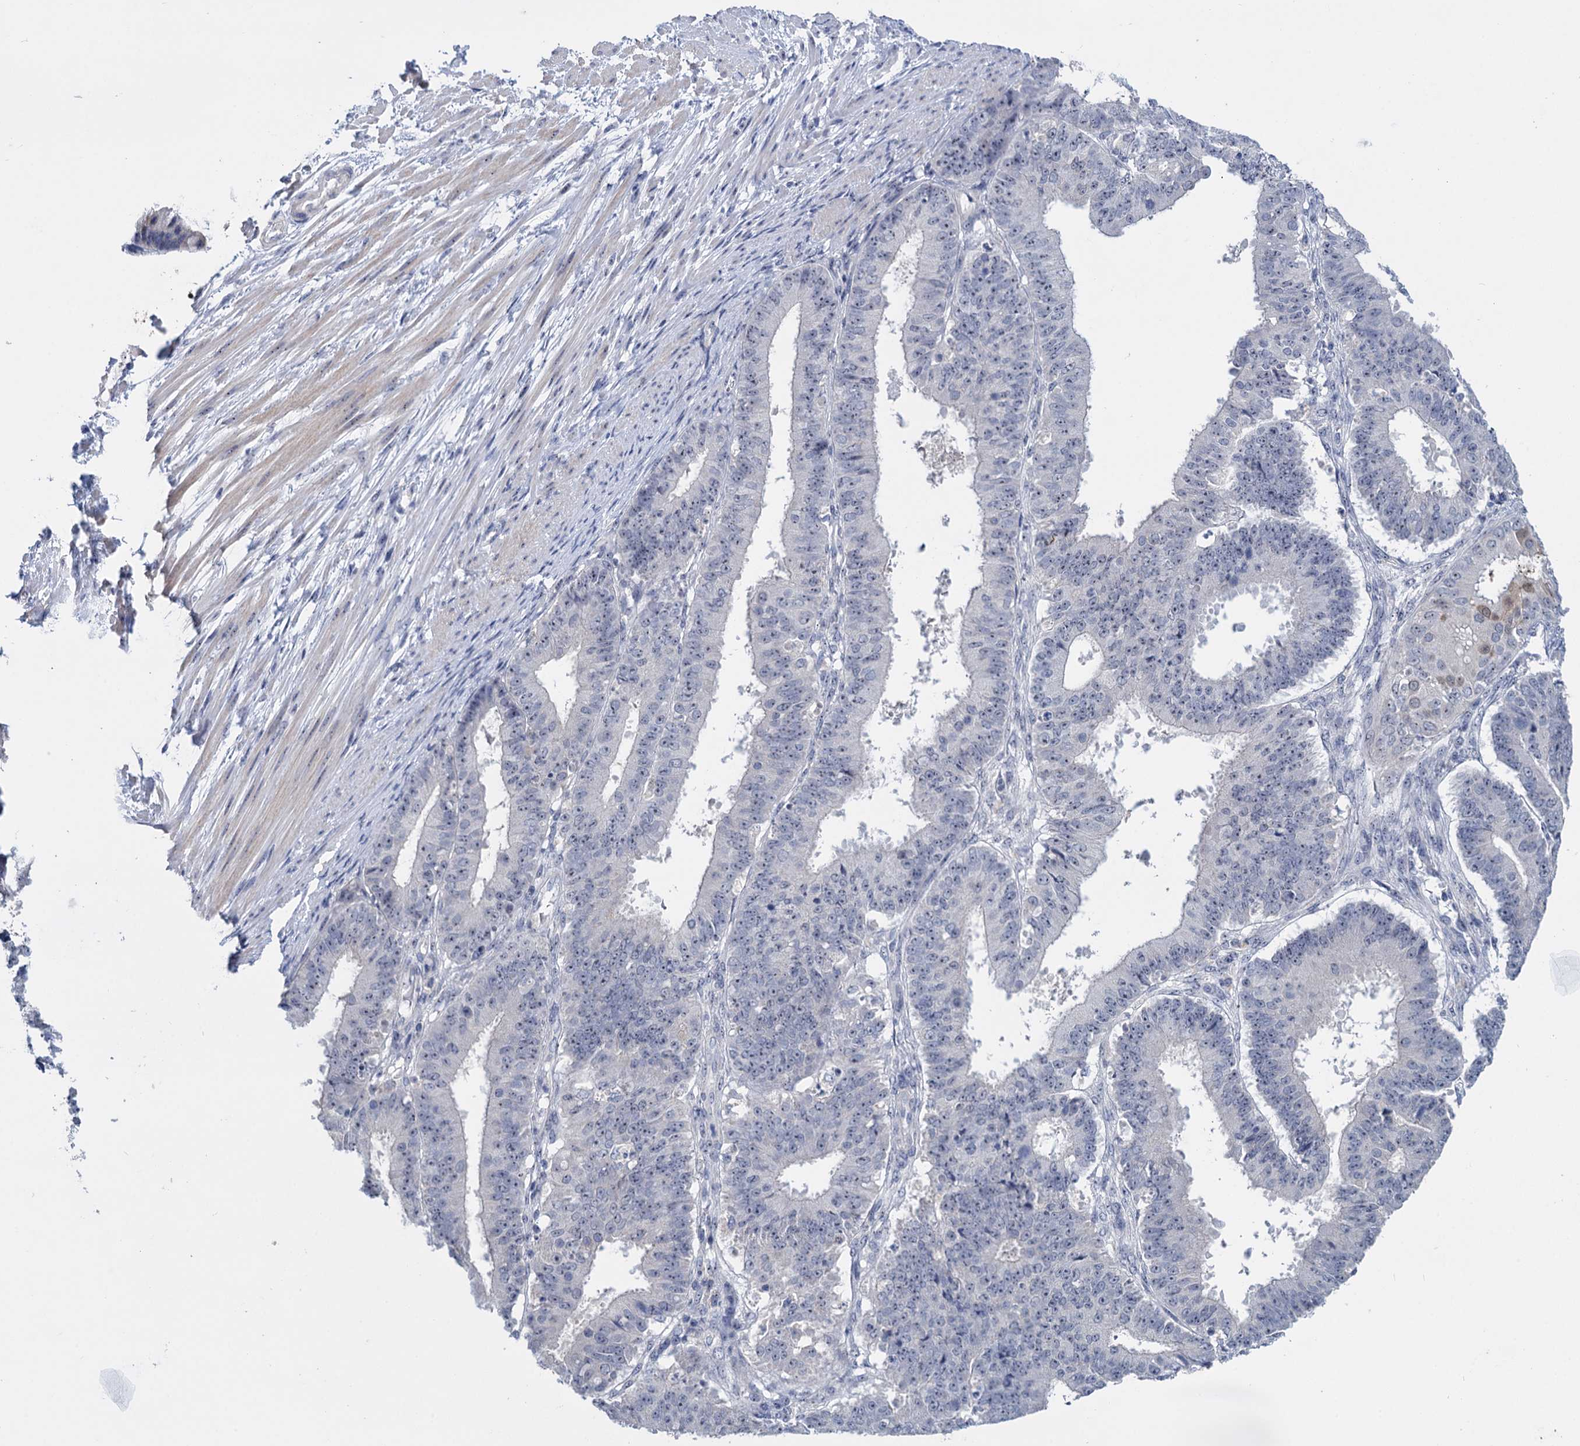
{"staining": {"intensity": "negative", "quantity": "none", "location": "none"}, "tissue": "ovarian cancer", "cell_type": "Tumor cells", "image_type": "cancer", "snomed": [{"axis": "morphology", "description": "Carcinoma, endometroid"}, {"axis": "topography", "description": "Appendix"}, {"axis": "topography", "description": "Ovary"}], "caption": "Ovarian endometroid carcinoma was stained to show a protein in brown. There is no significant staining in tumor cells.", "gene": "SFN", "patient": {"sex": "female", "age": 42}}